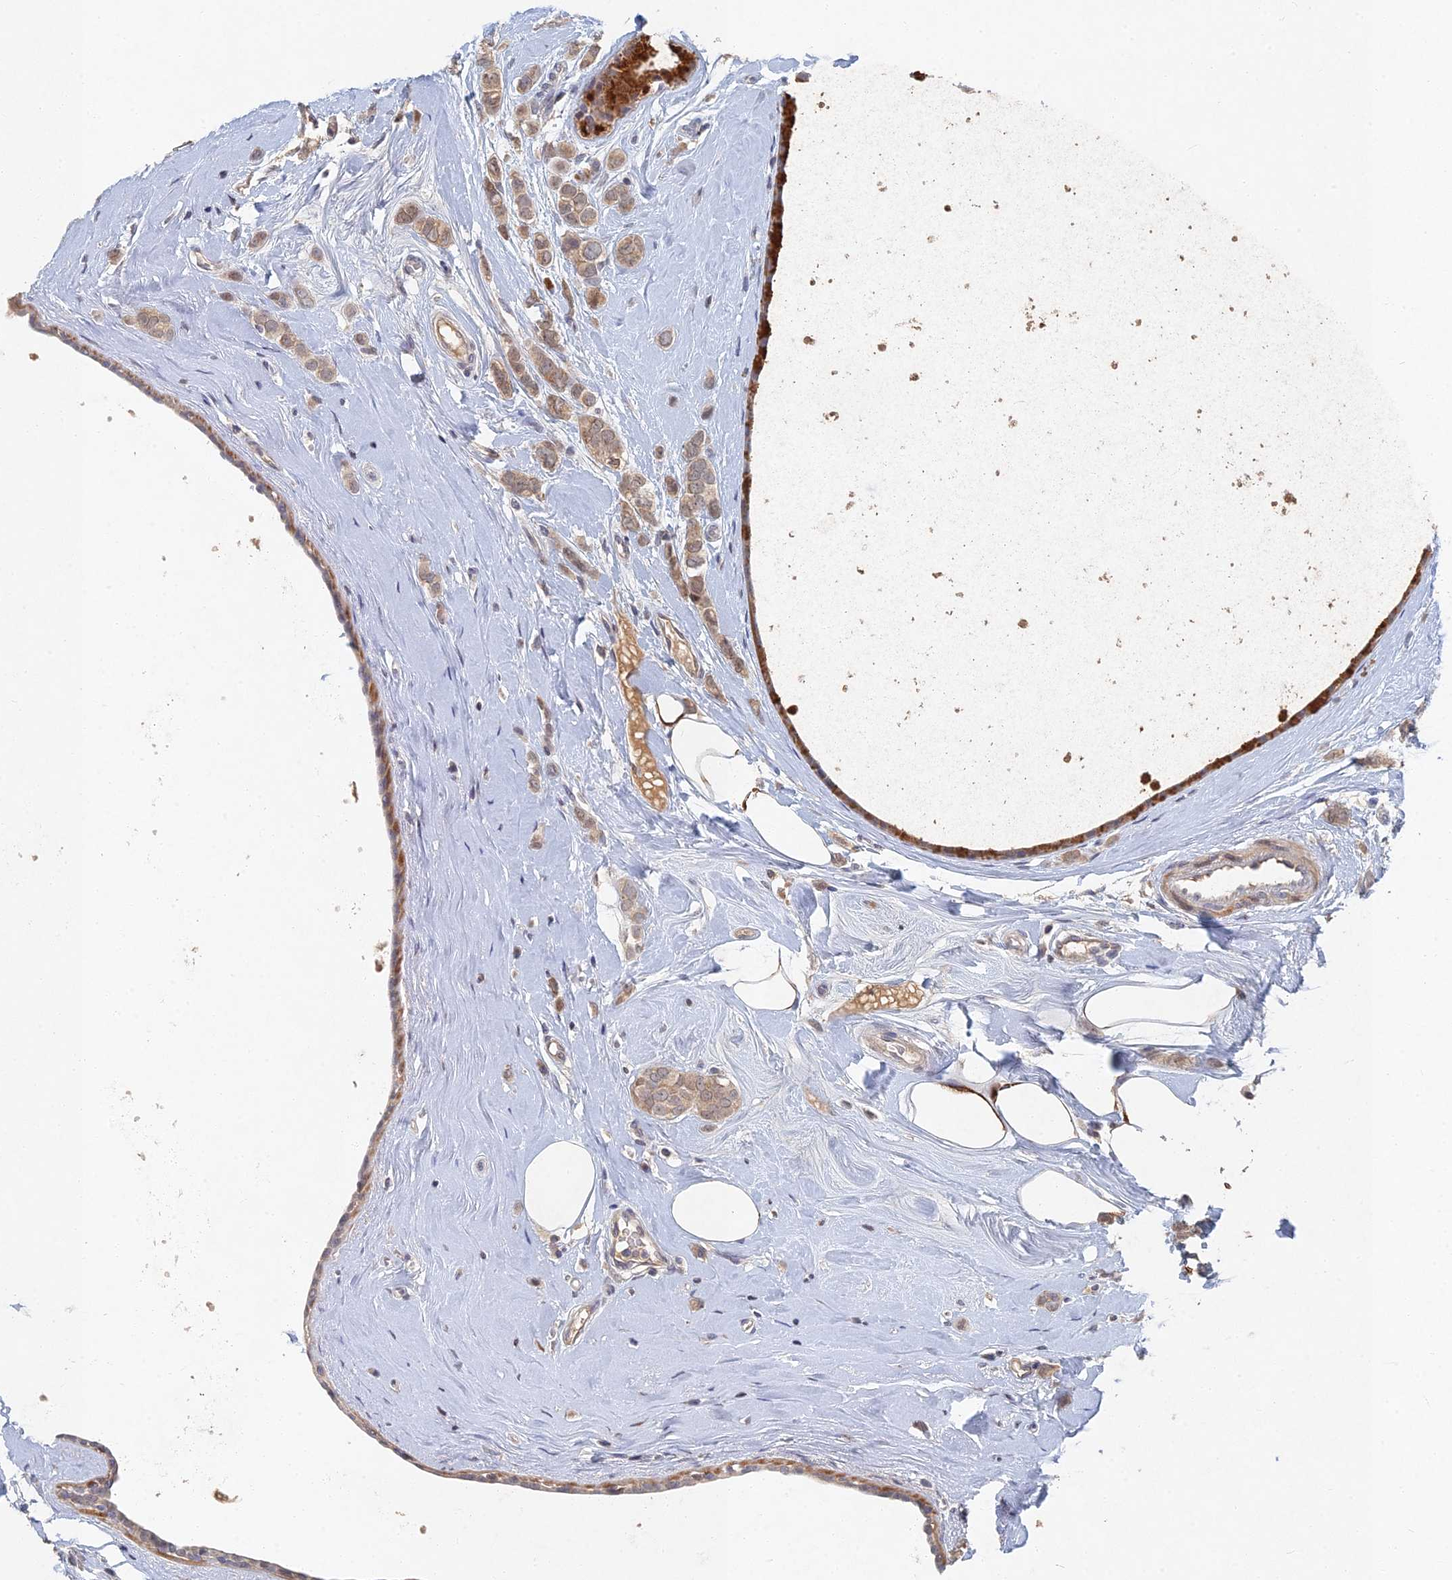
{"staining": {"intensity": "moderate", "quantity": ">75%", "location": "cytoplasmic/membranous"}, "tissue": "breast cancer", "cell_type": "Tumor cells", "image_type": "cancer", "snomed": [{"axis": "morphology", "description": "Lobular carcinoma"}, {"axis": "topography", "description": "Breast"}], "caption": "Approximately >75% of tumor cells in human breast cancer display moderate cytoplasmic/membranous protein staining as visualized by brown immunohistochemical staining.", "gene": "GNA15", "patient": {"sex": "female", "age": 47}}